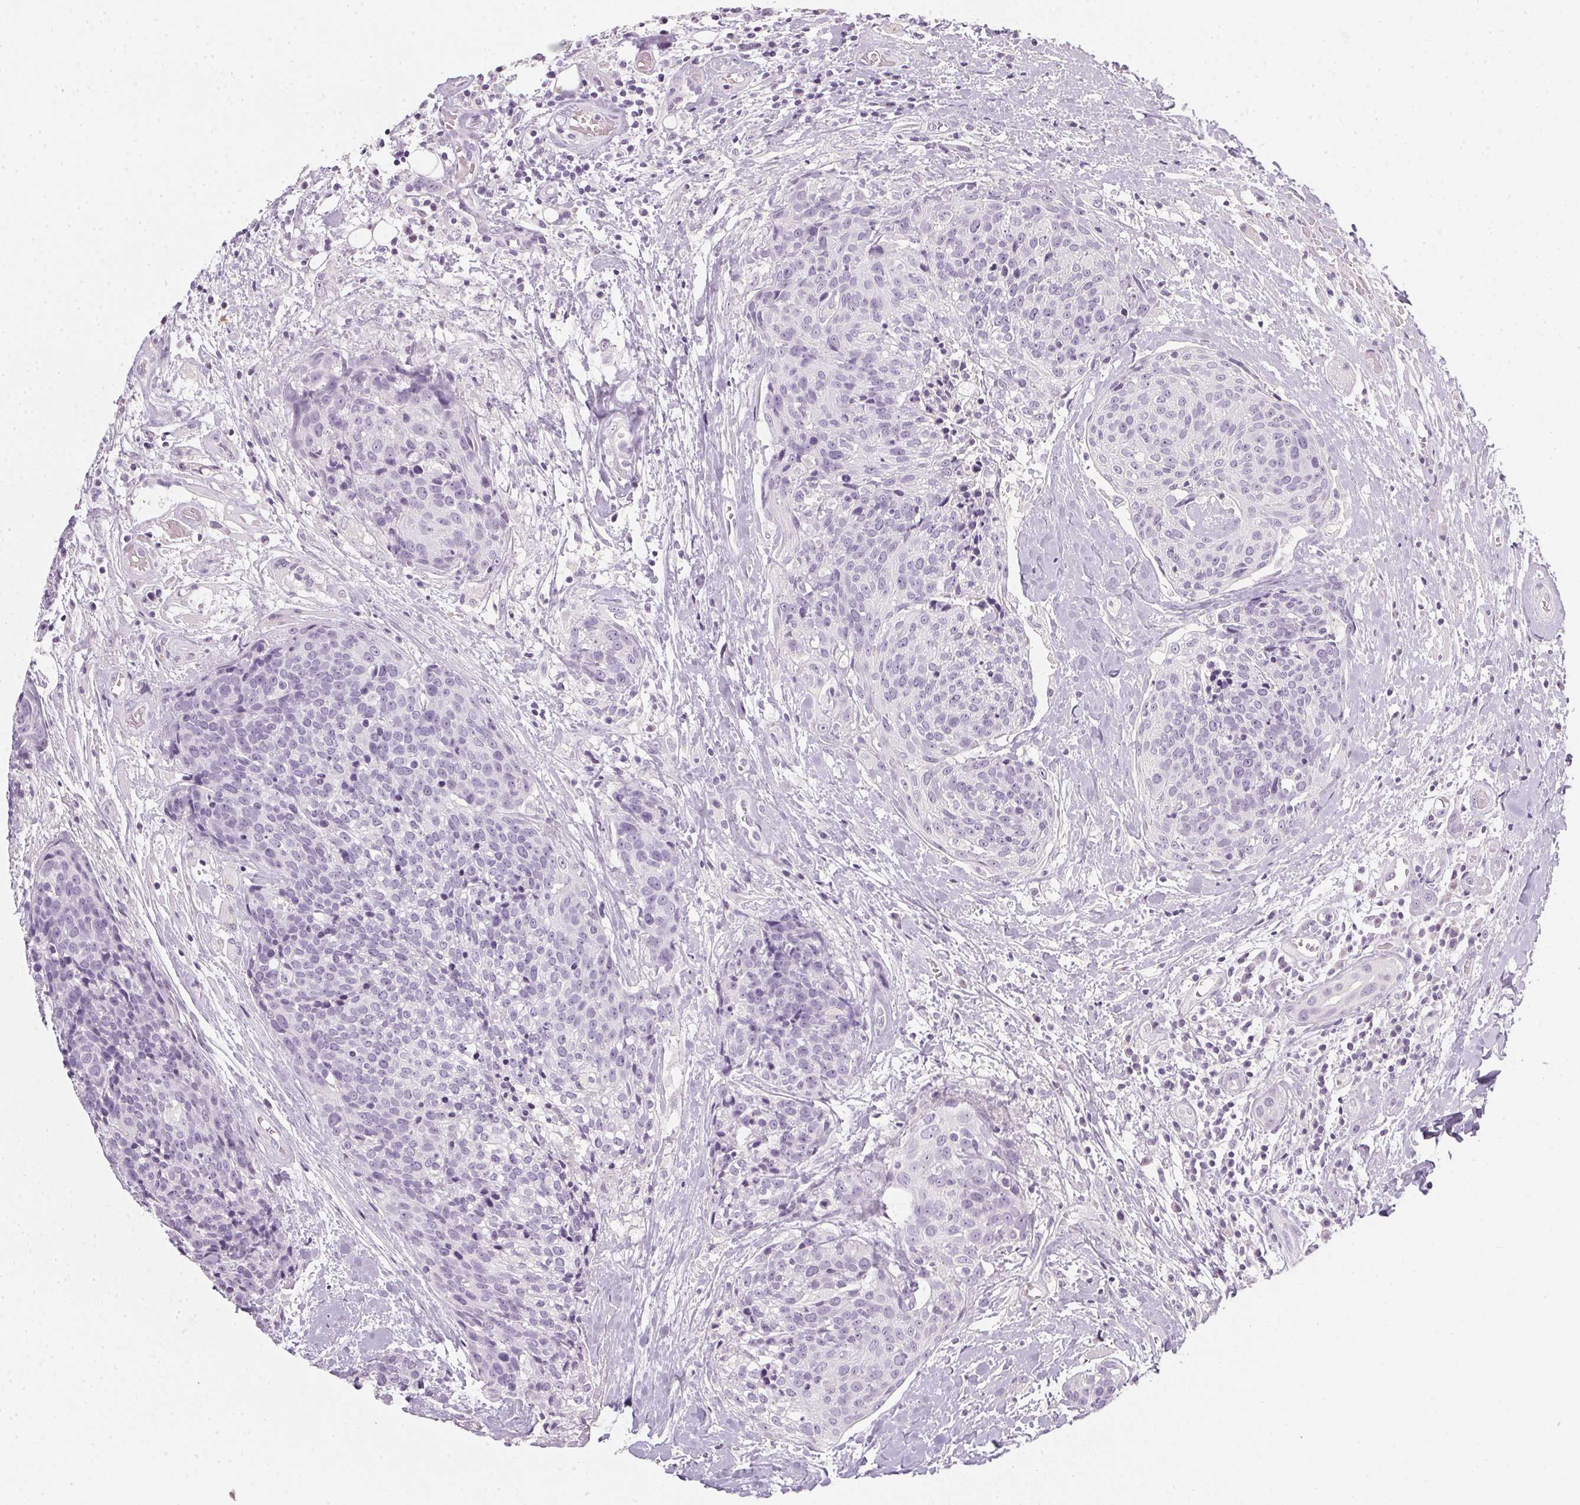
{"staining": {"intensity": "negative", "quantity": "none", "location": "none"}, "tissue": "head and neck cancer", "cell_type": "Tumor cells", "image_type": "cancer", "snomed": [{"axis": "morphology", "description": "Squamous cell carcinoma, NOS"}, {"axis": "topography", "description": "Oral tissue"}, {"axis": "topography", "description": "Head-Neck"}], "caption": "The immunohistochemistry (IHC) histopathology image has no significant staining in tumor cells of squamous cell carcinoma (head and neck) tissue.", "gene": "TMEM72", "patient": {"sex": "male", "age": 64}}